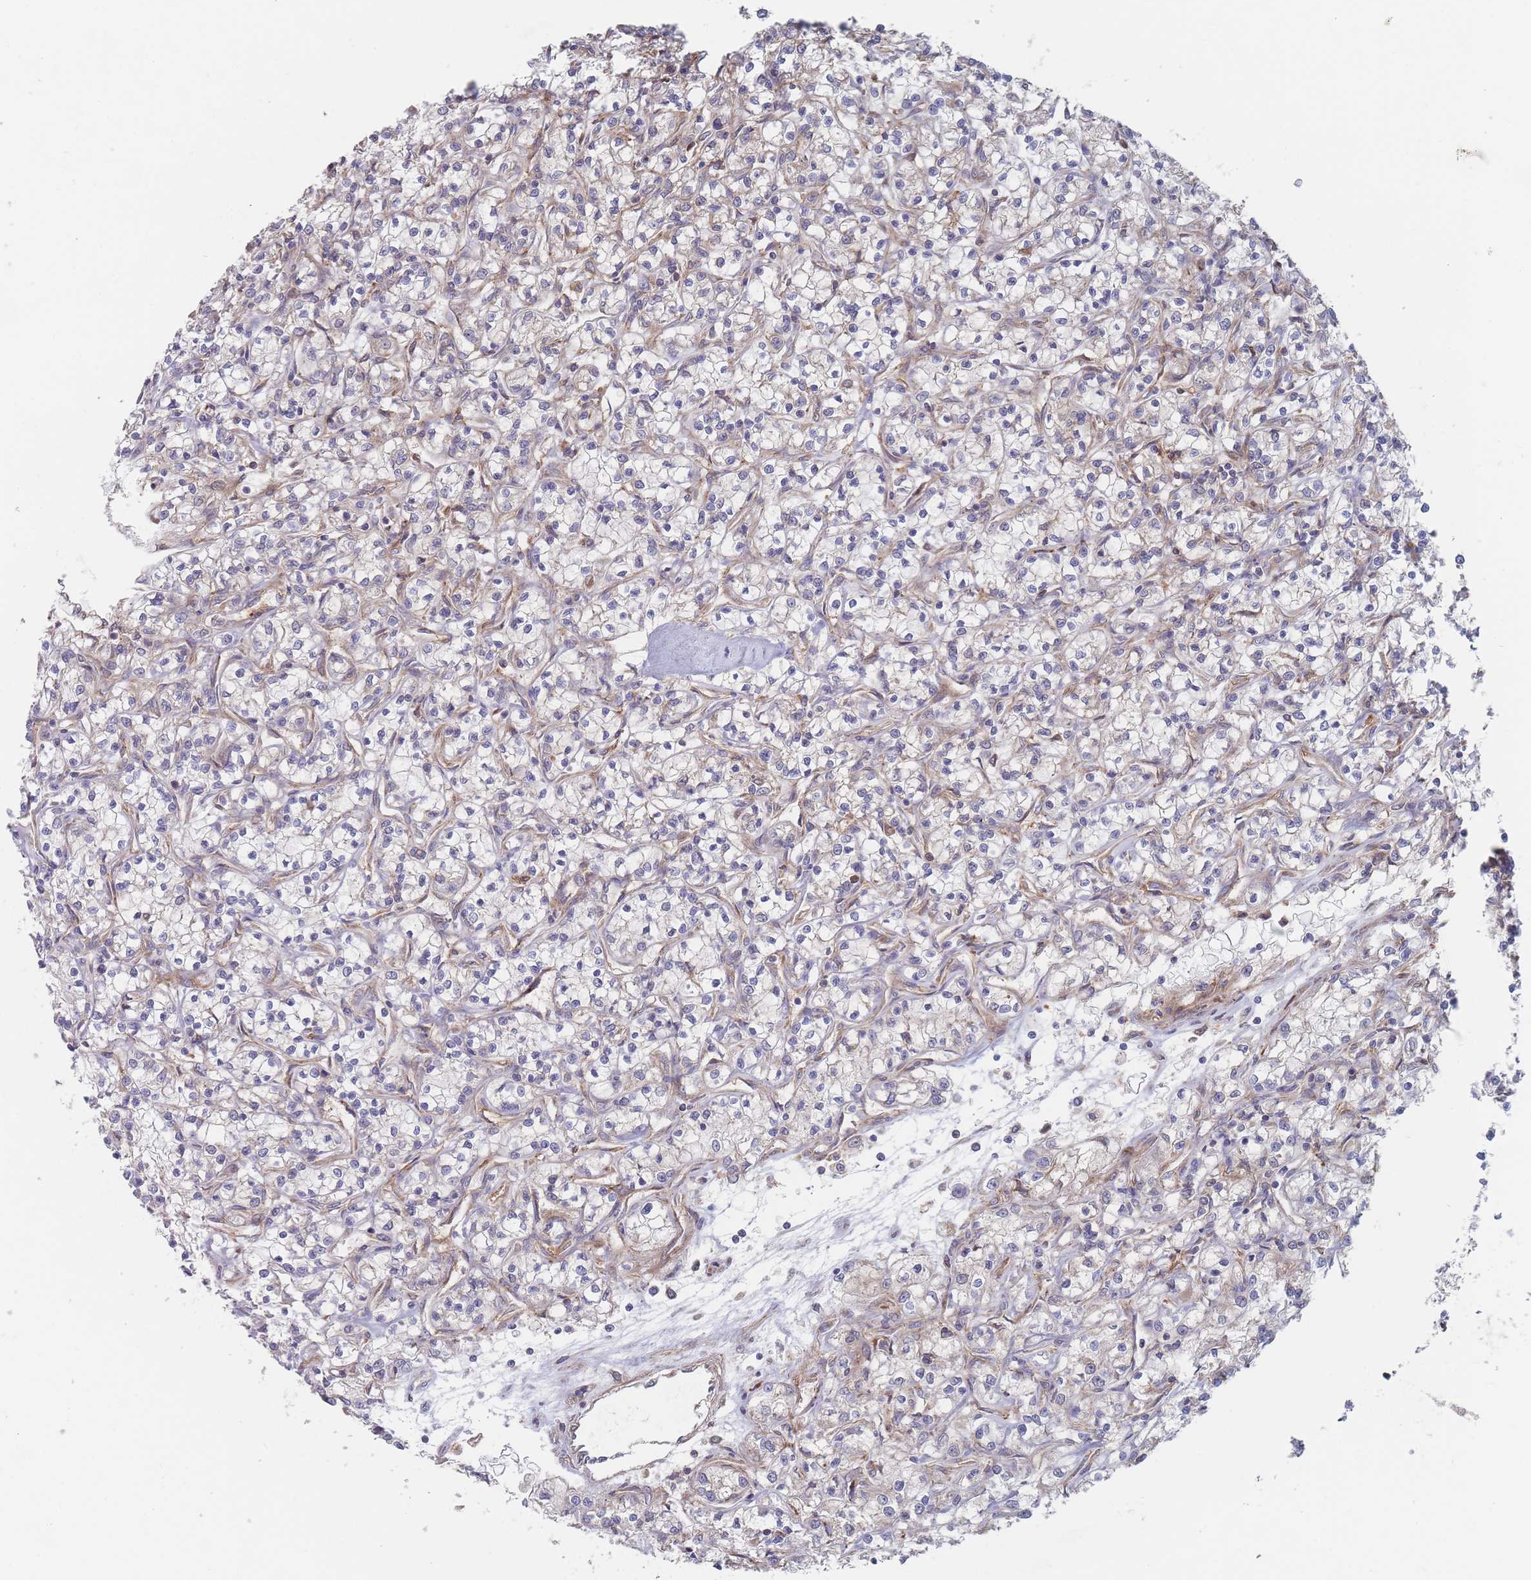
{"staining": {"intensity": "weak", "quantity": "<25%", "location": "cytoplasmic/membranous"}, "tissue": "renal cancer", "cell_type": "Tumor cells", "image_type": "cancer", "snomed": [{"axis": "morphology", "description": "Adenocarcinoma, NOS"}, {"axis": "topography", "description": "Kidney"}], "caption": "DAB immunohistochemical staining of renal adenocarcinoma displays no significant positivity in tumor cells.", "gene": "KDSR", "patient": {"sex": "female", "age": 59}}